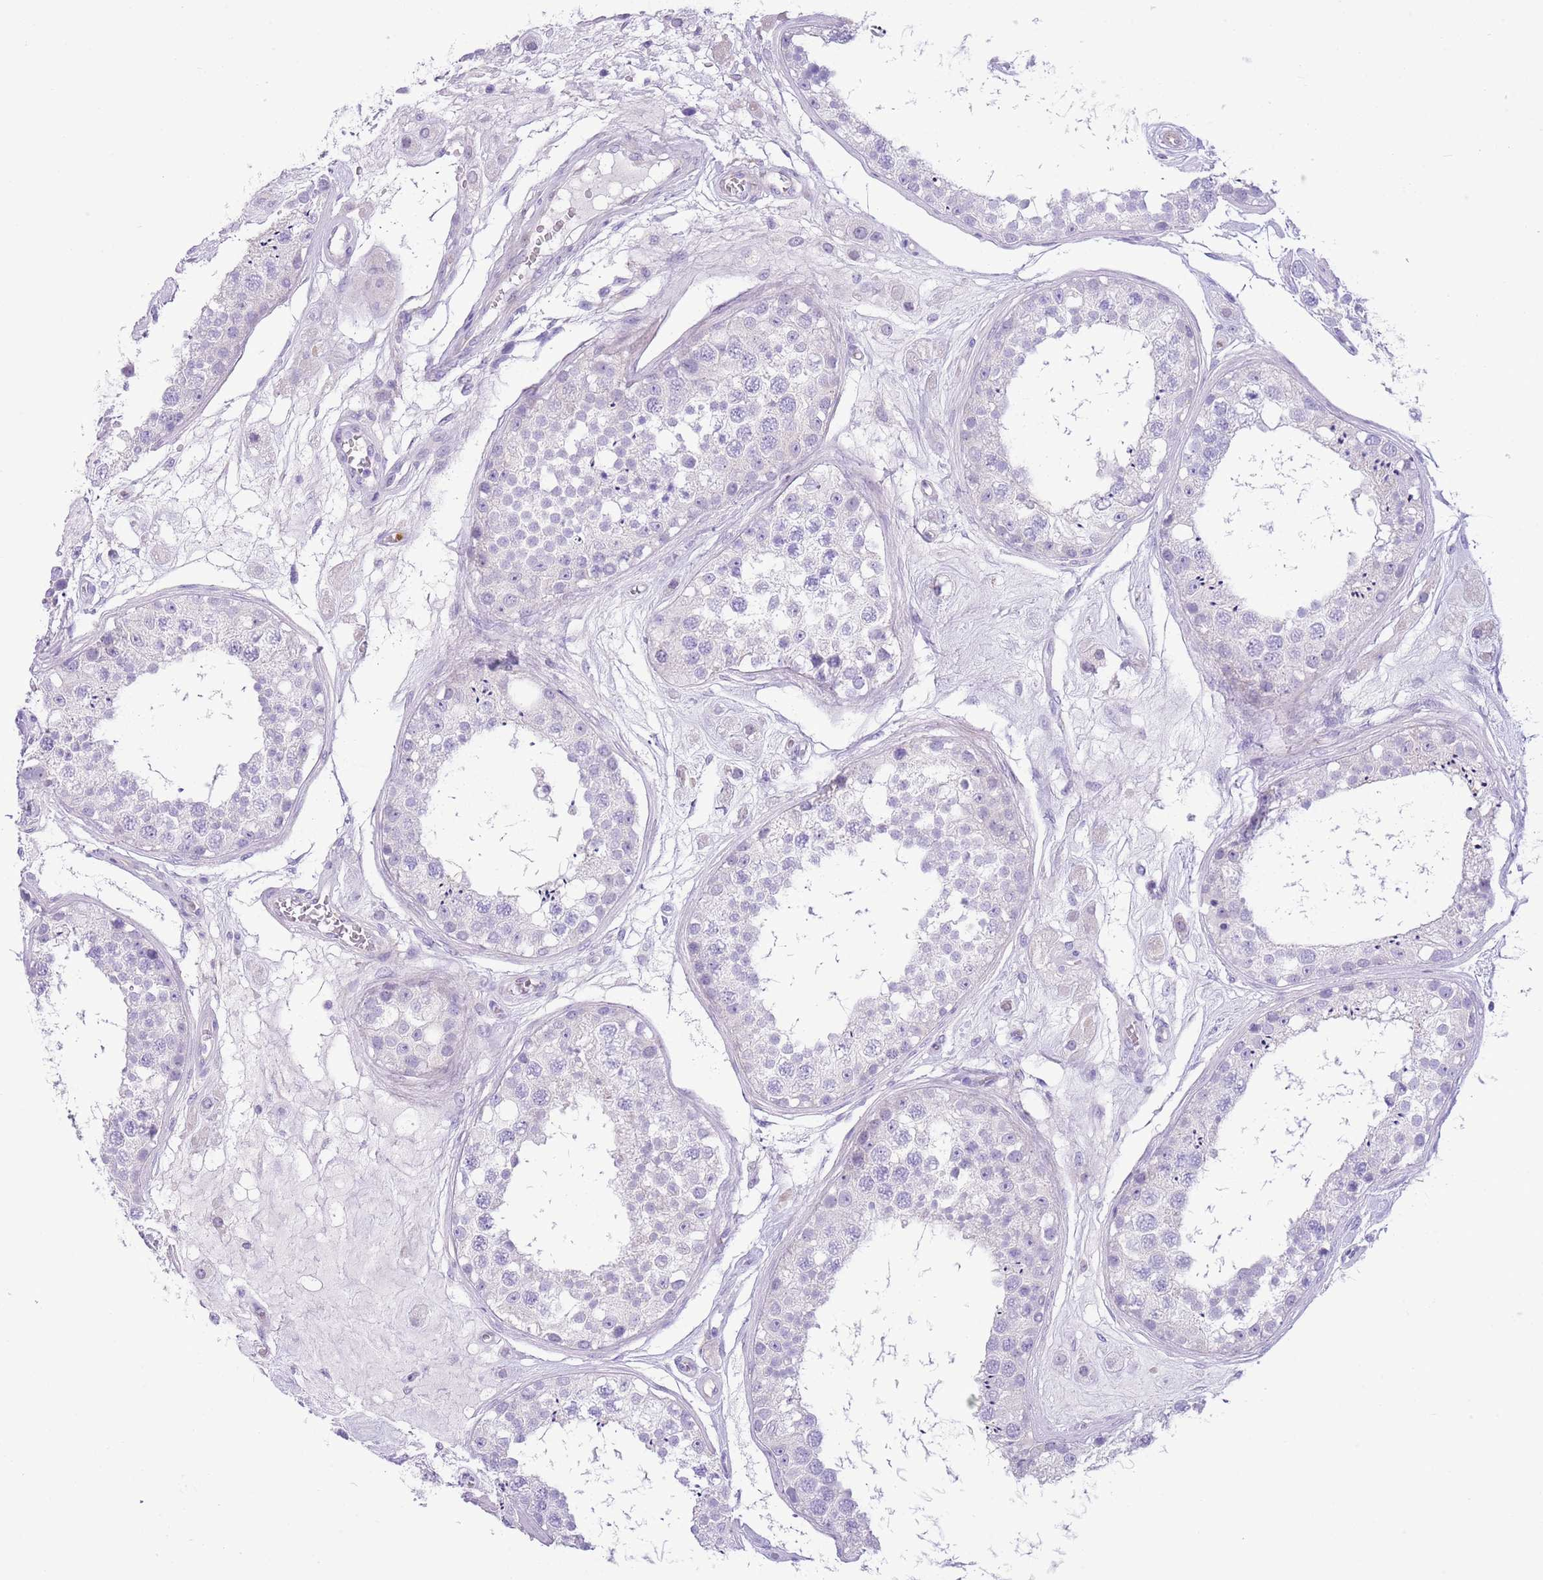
{"staining": {"intensity": "negative", "quantity": "none", "location": "none"}, "tissue": "testis", "cell_type": "Cells in seminiferous ducts", "image_type": "normal", "snomed": [{"axis": "morphology", "description": "Normal tissue, NOS"}, {"axis": "topography", "description": "Testis"}], "caption": "High power microscopy photomicrograph of an IHC photomicrograph of normal testis, revealing no significant positivity in cells in seminiferous ducts.", "gene": "OR6M1", "patient": {"sex": "male", "age": 25}}